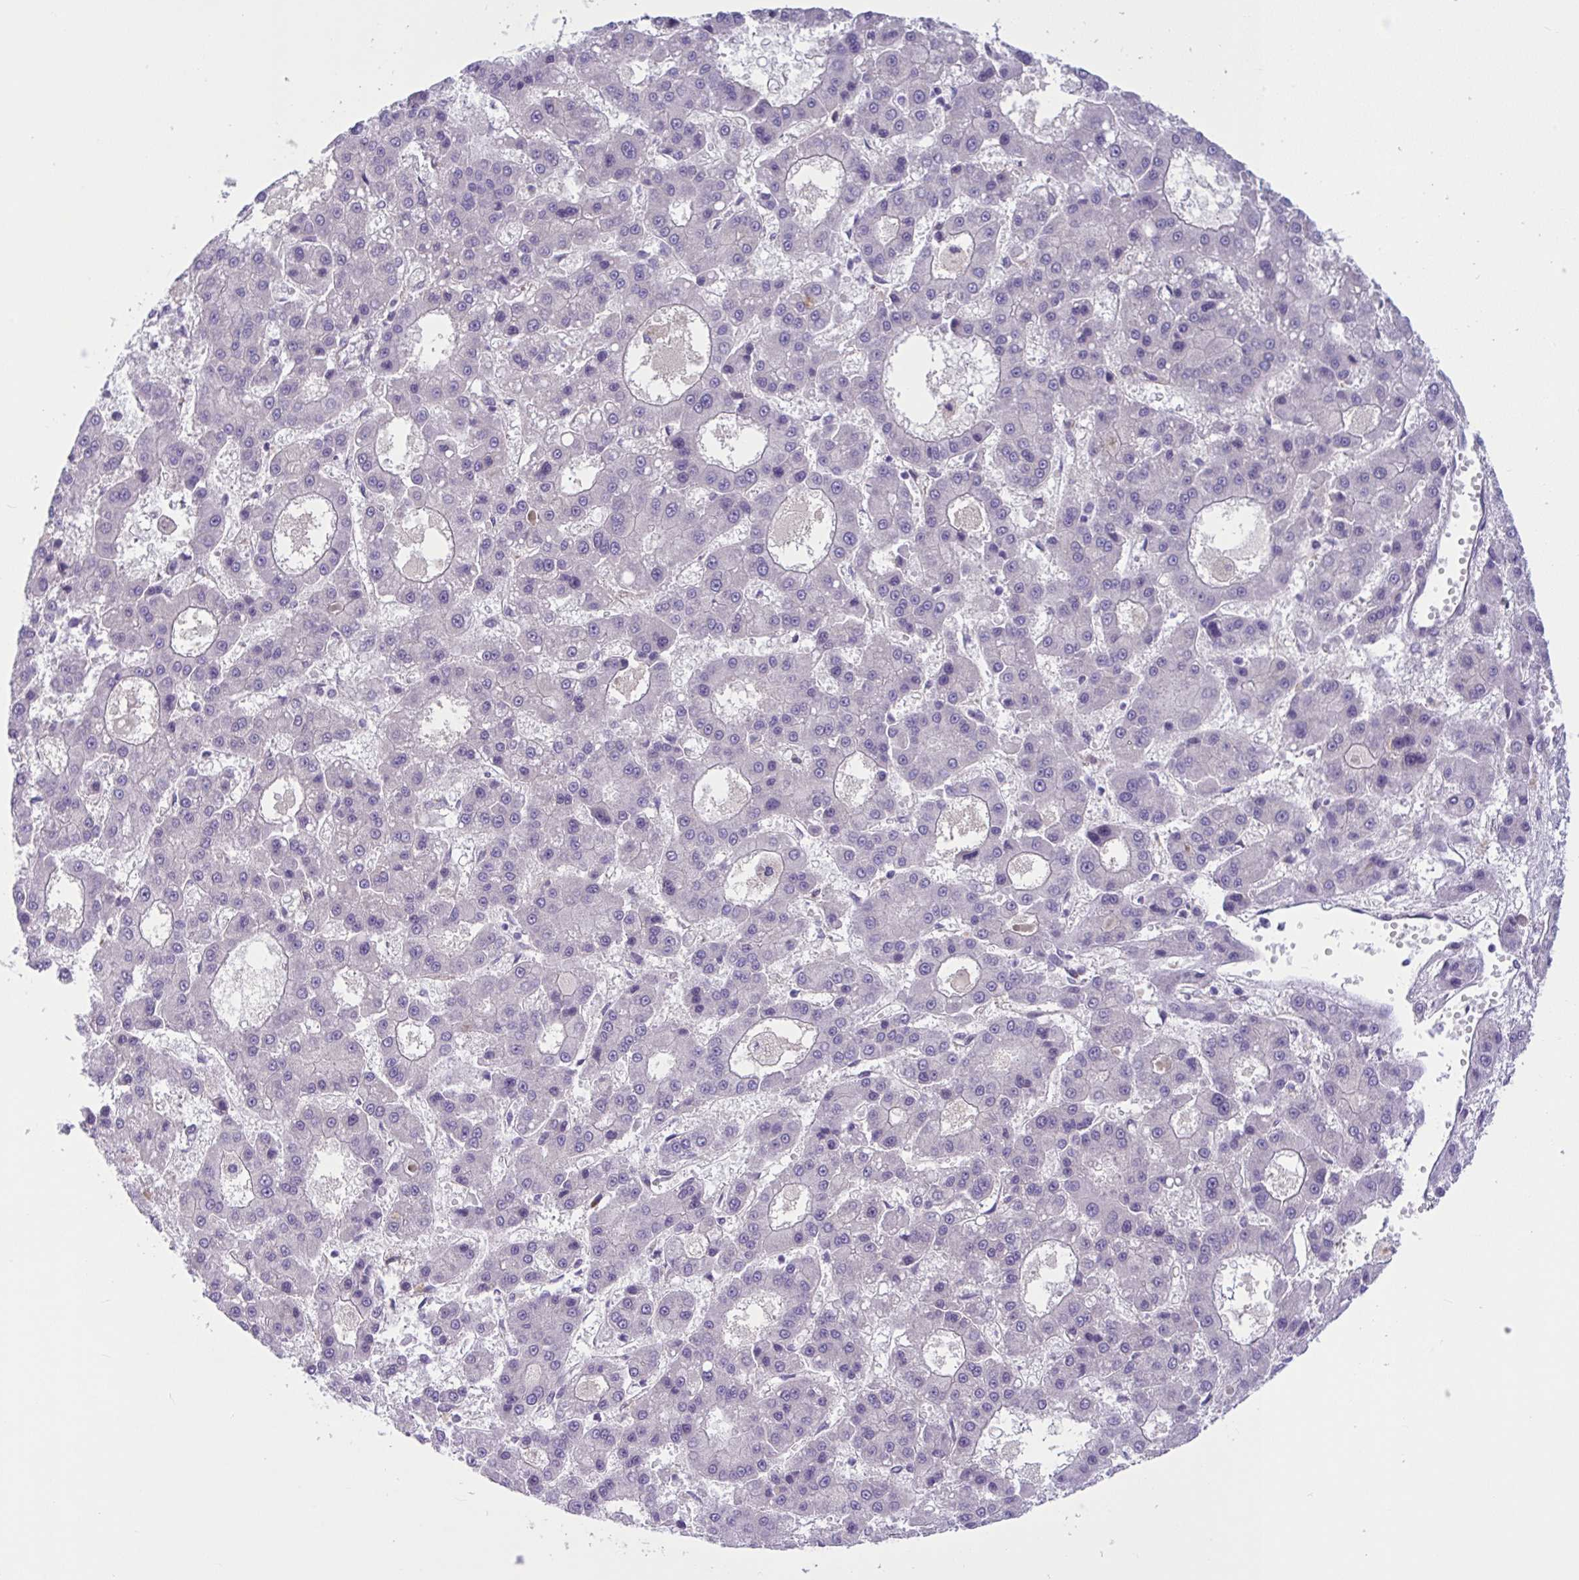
{"staining": {"intensity": "negative", "quantity": "none", "location": "none"}, "tissue": "liver cancer", "cell_type": "Tumor cells", "image_type": "cancer", "snomed": [{"axis": "morphology", "description": "Carcinoma, Hepatocellular, NOS"}, {"axis": "topography", "description": "Liver"}], "caption": "Image shows no protein staining in tumor cells of hepatocellular carcinoma (liver) tissue. The staining is performed using DAB (3,3'-diaminobenzidine) brown chromogen with nuclei counter-stained in using hematoxylin.", "gene": "TTC7B", "patient": {"sex": "male", "age": 70}}